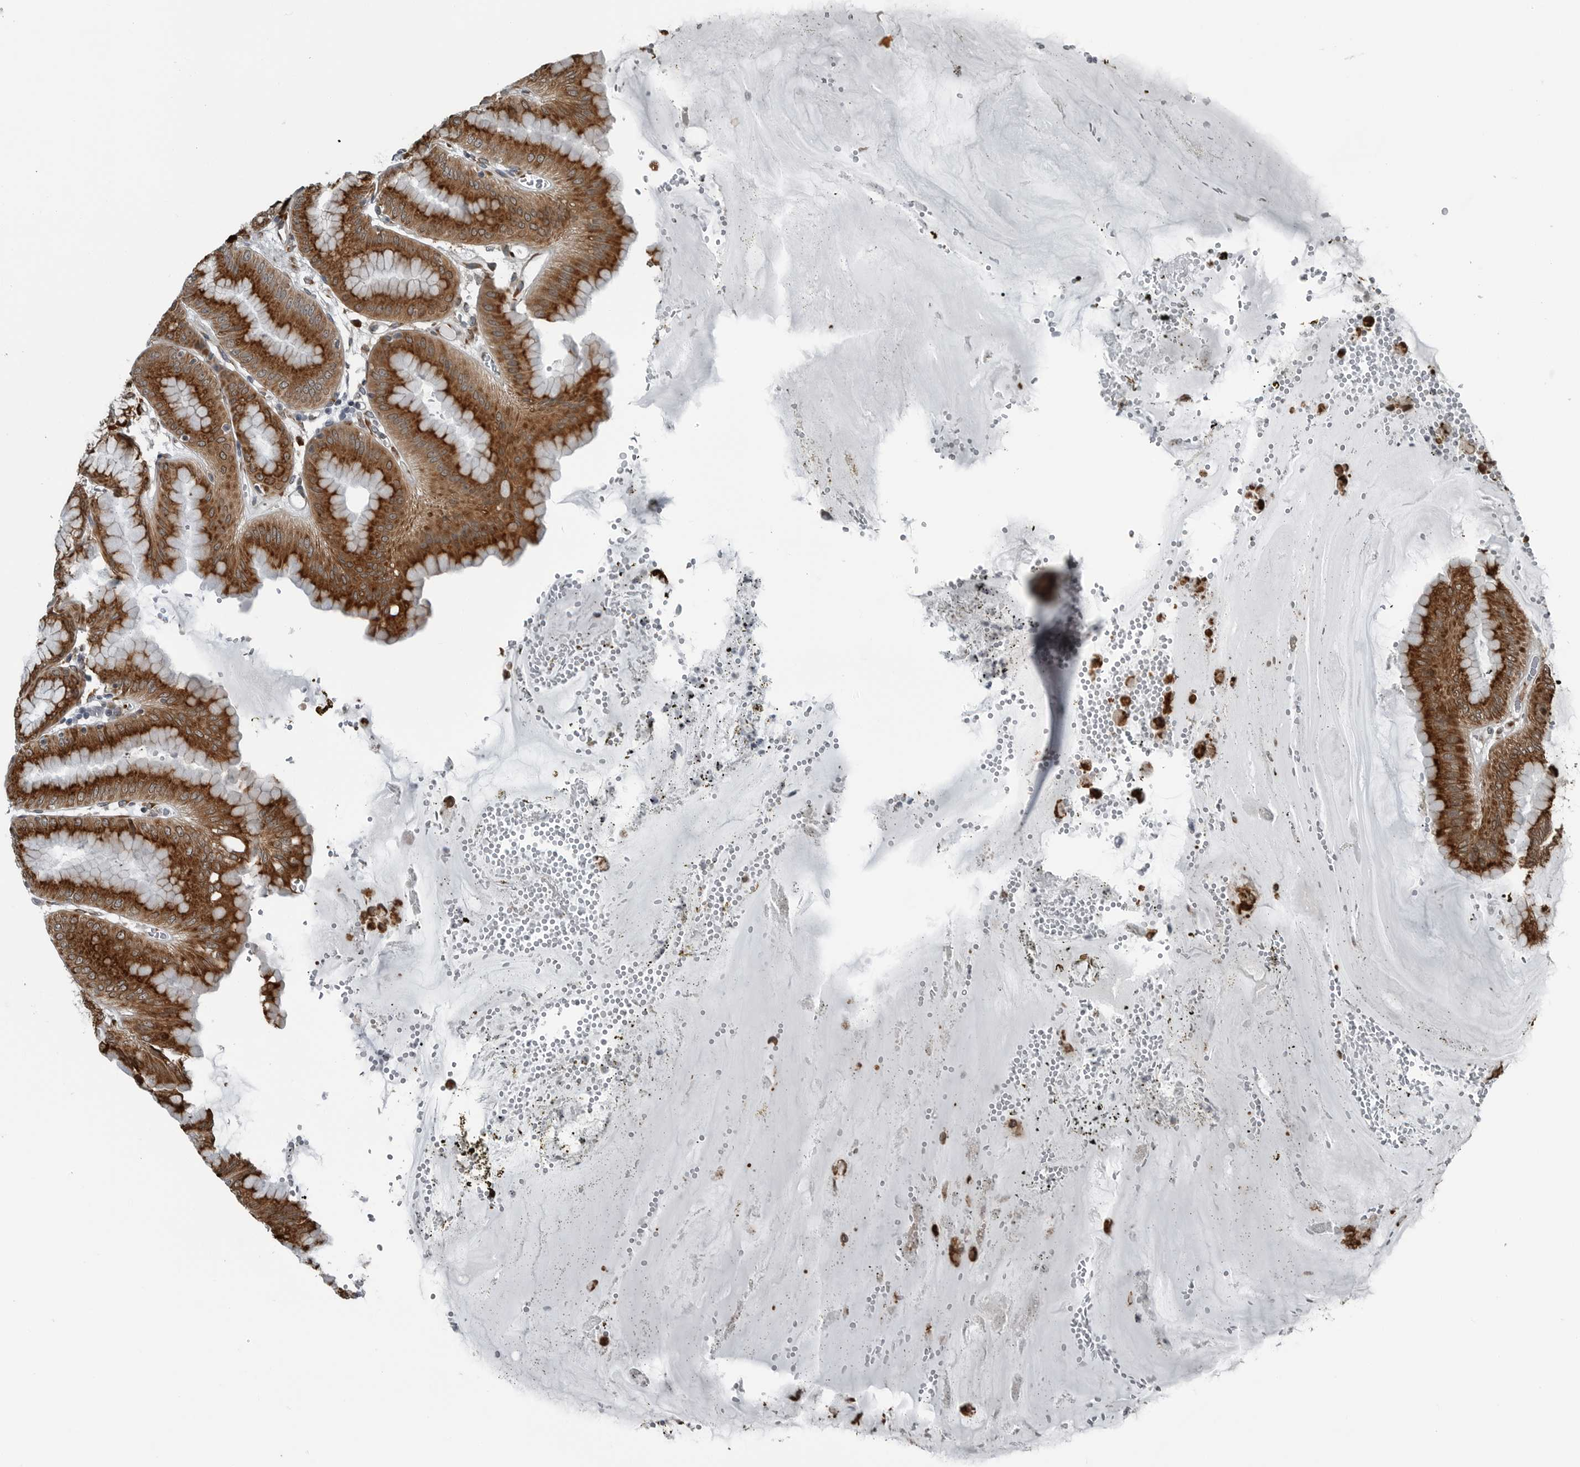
{"staining": {"intensity": "strong", "quantity": ">75%", "location": "cytoplasmic/membranous"}, "tissue": "stomach", "cell_type": "Glandular cells", "image_type": "normal", "snomed": [{"axis": "morphology", "description": "Normal tissue, NOS"}, {"axis": "topography", "description": "Stomach, lower"}], "caption": "Strong cytoplasmic/membranous protein expression is seen in about >75% of glandular cells in stomach.", "gene": "CEP85", "patient": {"sex": "male", "age": 71}}